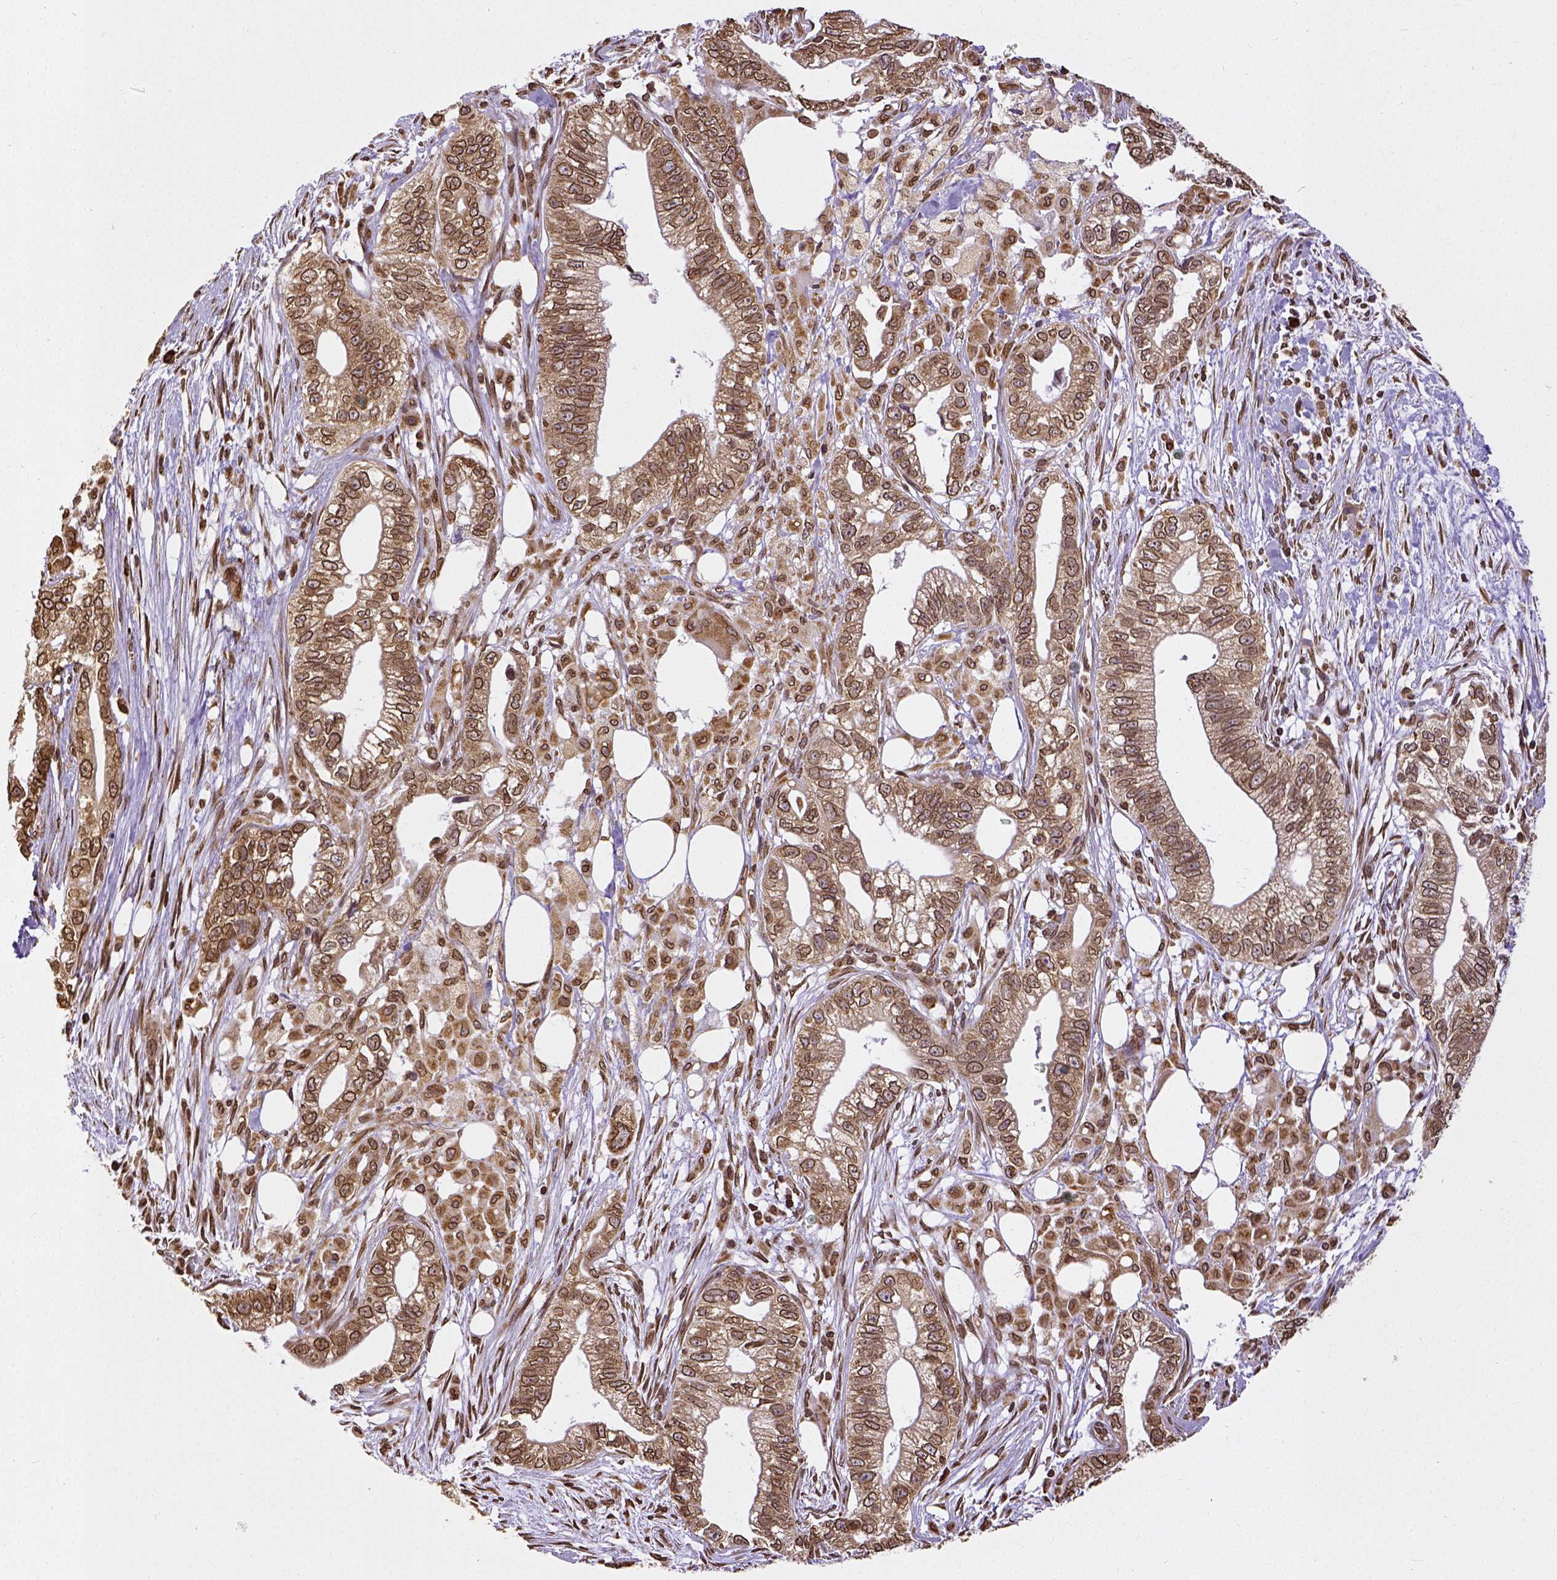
{"staining": {"intensity": "moderate", "quantity": ">75%", "location": "cytoplasmic/membranous,nuclear"}, "tissue": "pancreatic cancer", "cell_type": "Tumor cells", "image_type": "cancer", "snomed": [{"axis": "morphology", "description": "Adenocarcinoma, NOS"}, {"axis": "topography", "description": "Pancreas"}], "caption": "This is an image of immunohistochemistry (IHC) staining of pancreatic adenocarcinoma, which shows moderate positivity in the cytoplasmic/membranous and nuclear of tumor cells.", "gene": "MTDH", "patient": {"sex": "male", "age": 70}}